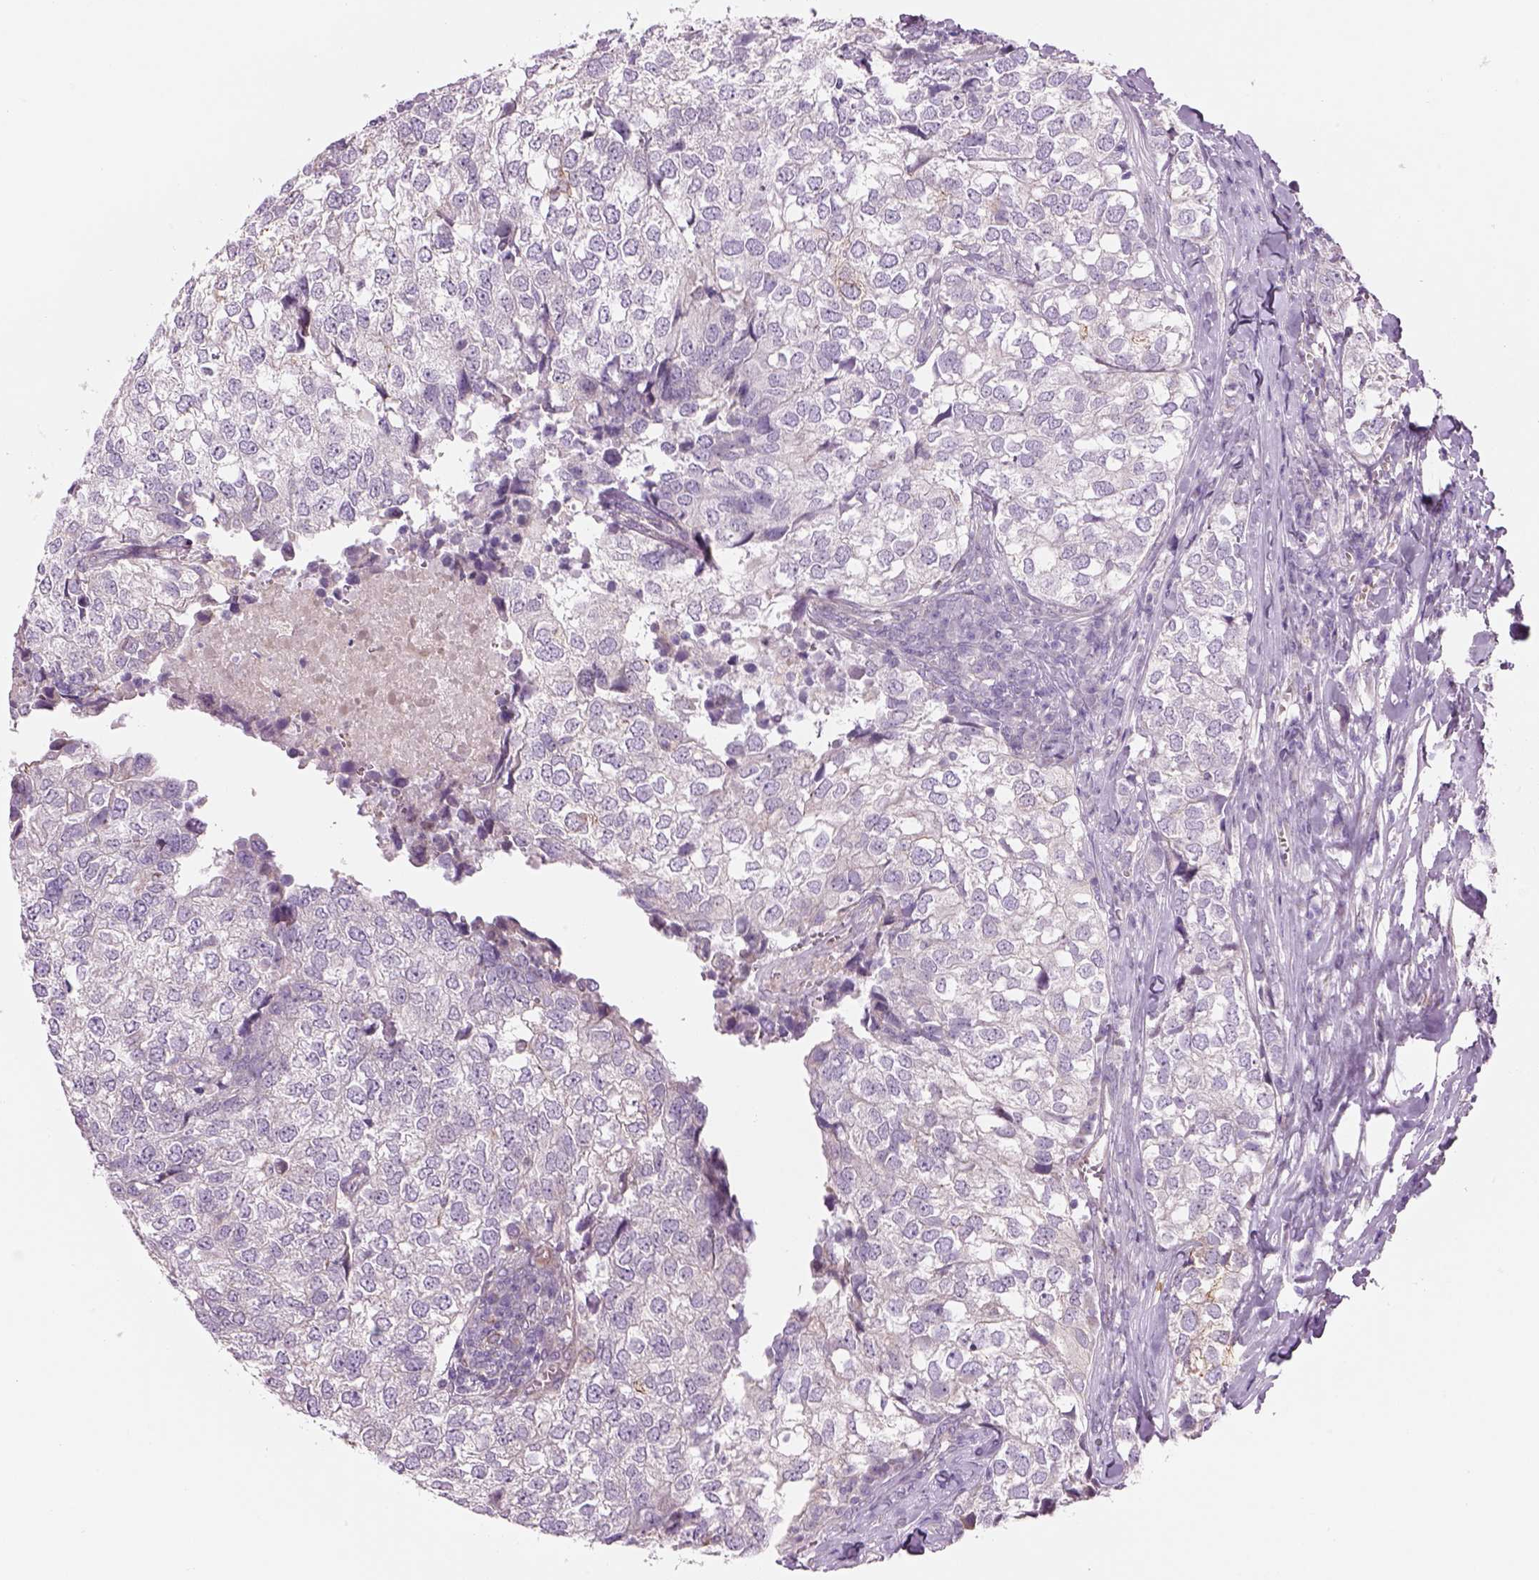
{"staining": {"intensity": "negative", "quantity": "none", "location": "none"}, "tissue": "breast cancer", "cell_type": "Tumor cells", "image_type": "cancer", "snomed": [{"axis": "morphology", "description": "Duct carcinoma"}, {"axis": "topography", "description": "Breast"}], "caption": "Immunohistochemistry image of human infiltrating ductal carcinoma (breast) stained for a protein (brown), which demonstrates no staining in tumor cells.", "gene": "IFT52", "patient": {"sex": "female", "age": 30}}